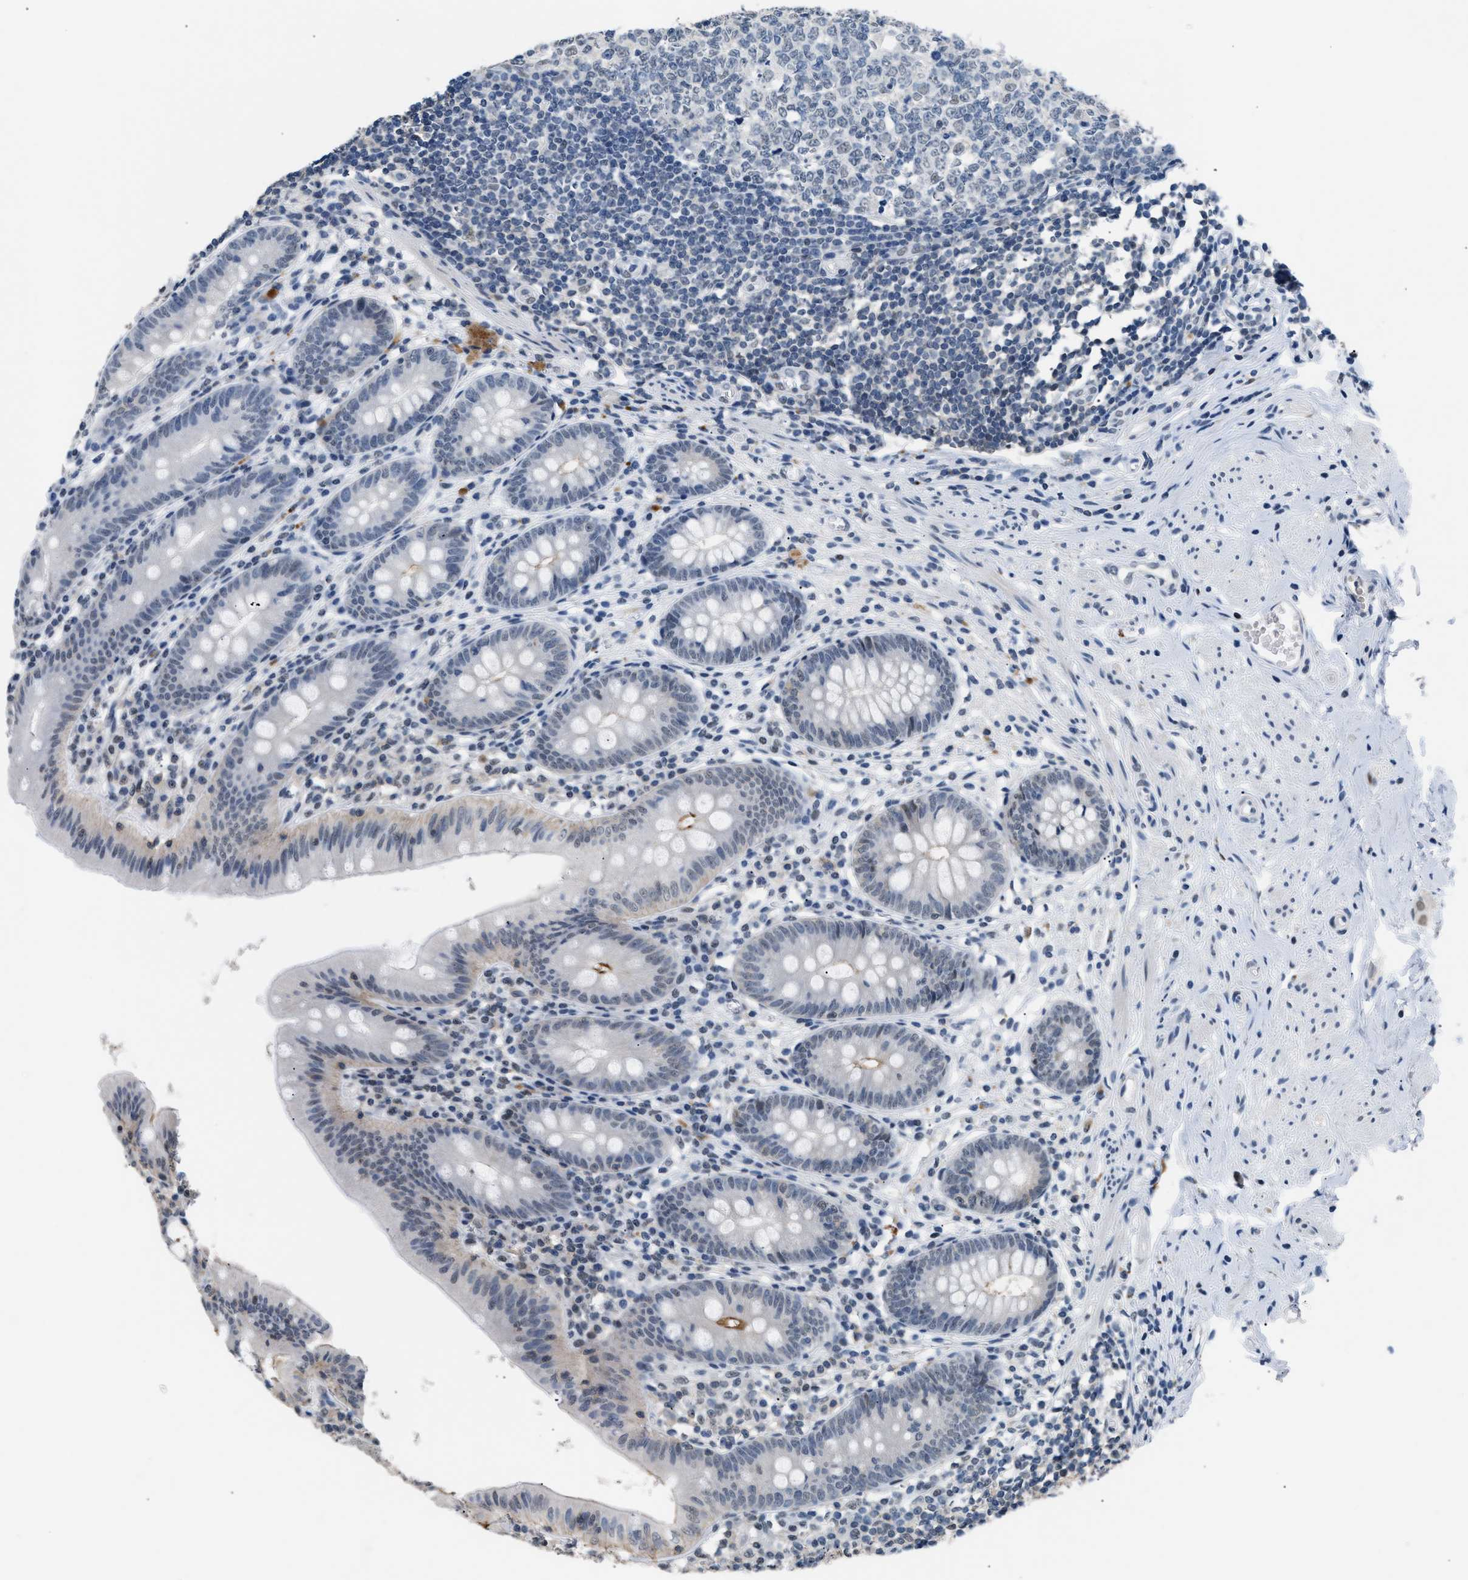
{"staining": {"intensity": "weak", "quantity": "<25%", "location": "cytoplasmic/membranous"}, "tissue": "appendix", "cell_type": "Glandular cells", "image_type": "normal", "snomed": [{"axis": "morphology", "description": "Normal tissue, NOS"}, {"axis": "topography", "description": "Appendix"}], "caption": "Protein analysis of normal appendix displays no significant expression in glandular cells. The staining is performed using DAB brown chromogen with nuclei counter-stained in using hematoxylin.", "gene": "KCNC3", "patient": {"sex": "male", "age": 56}}